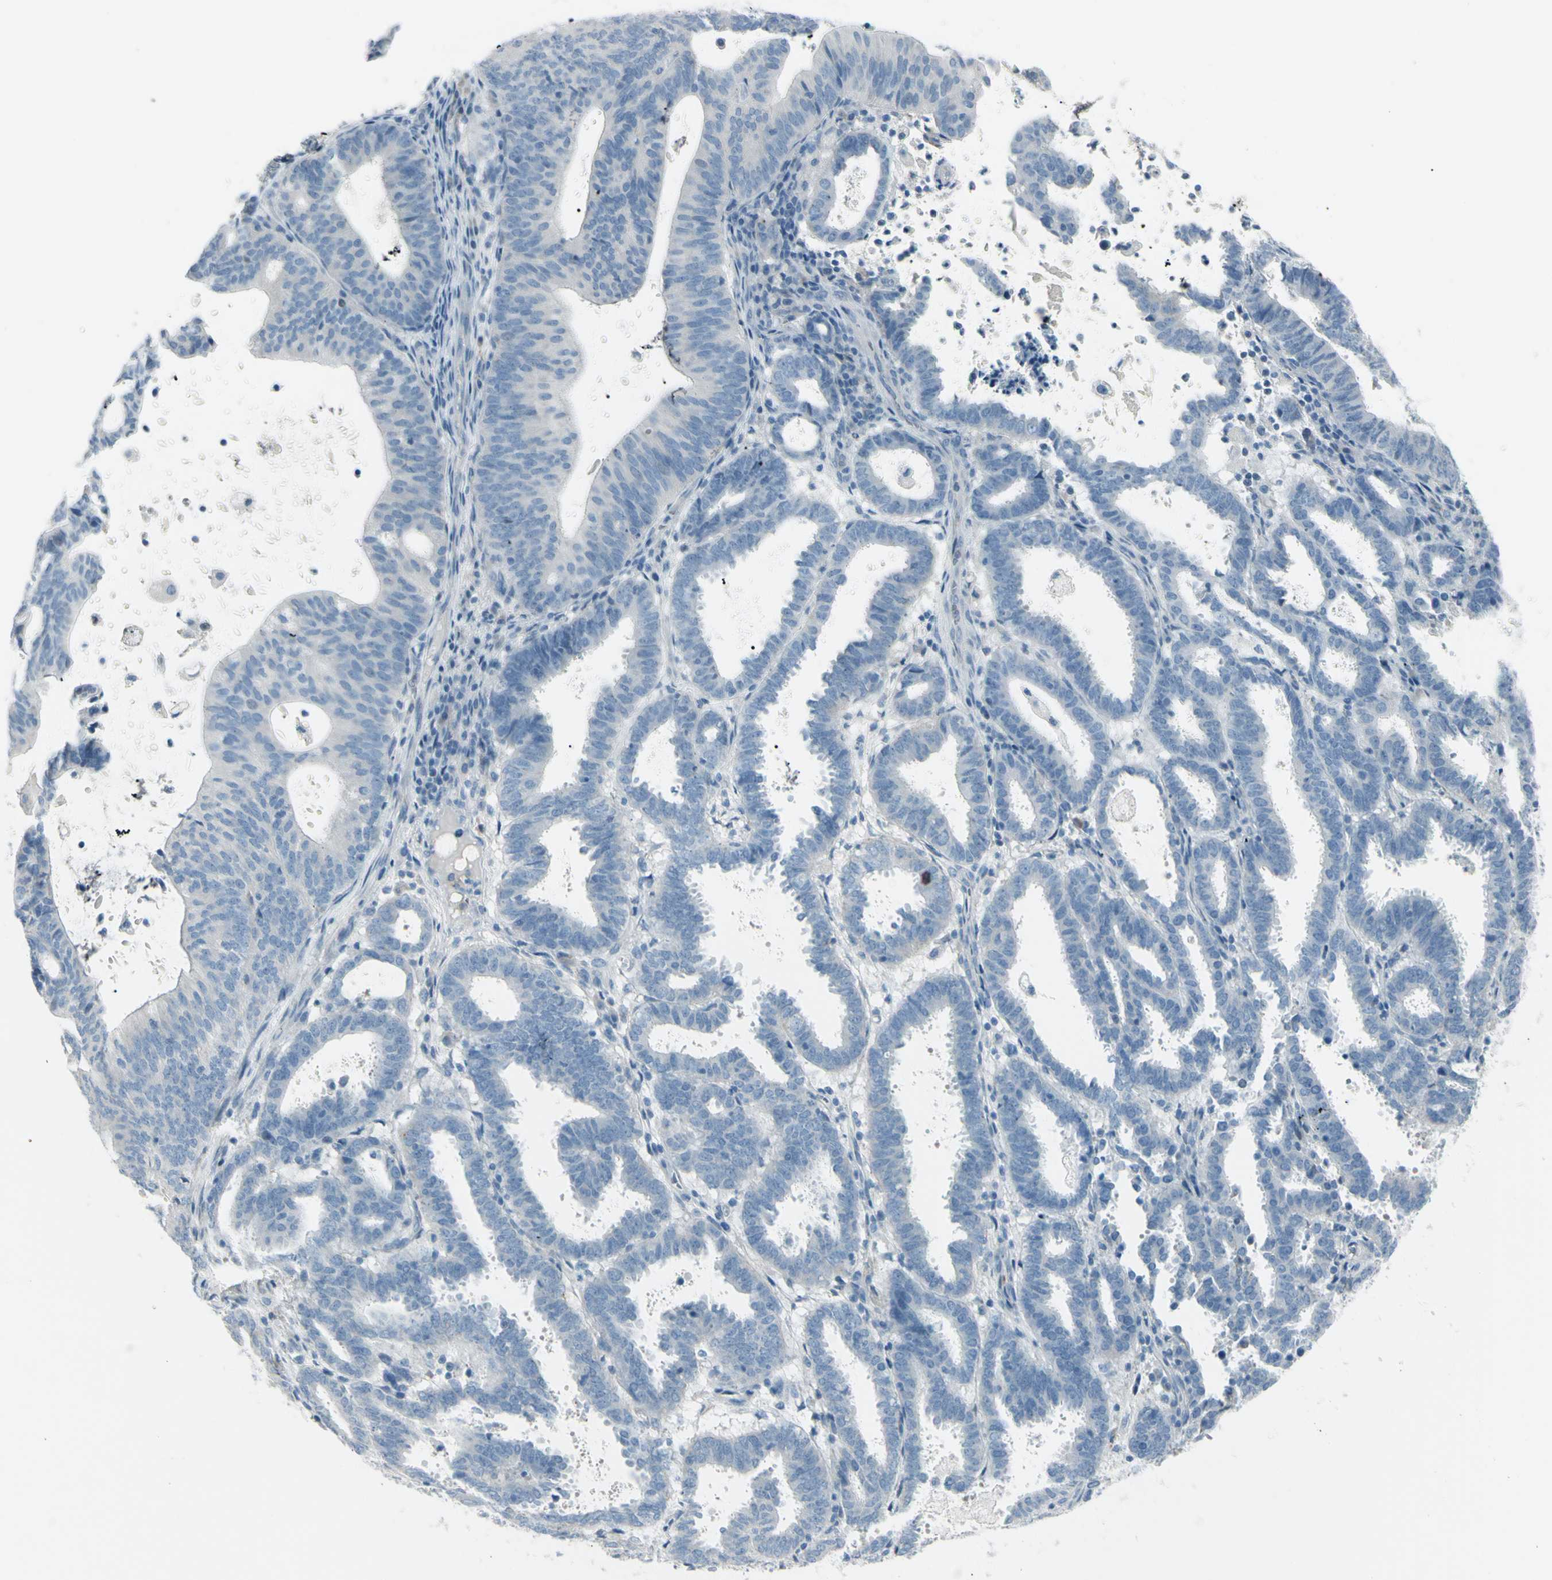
{"staining": {"intensity": "negative", "quantity": "none", "location": "none"}, "tissue": "endometrial cancer", "cell_type": "Tumor cells", "image_type": "cancer", "snomed": [{"axis": "morphology", "description": "Adenocarcinoma, NOS"}, {"axis": "topography", "description": "Uterus"}], "caption": "Tumor cells are negative for brown protein staining in endometrial cancer (adenocarcinoma).", "gene": "GPR34", "patient": {"sex": "female", "age": 83}}